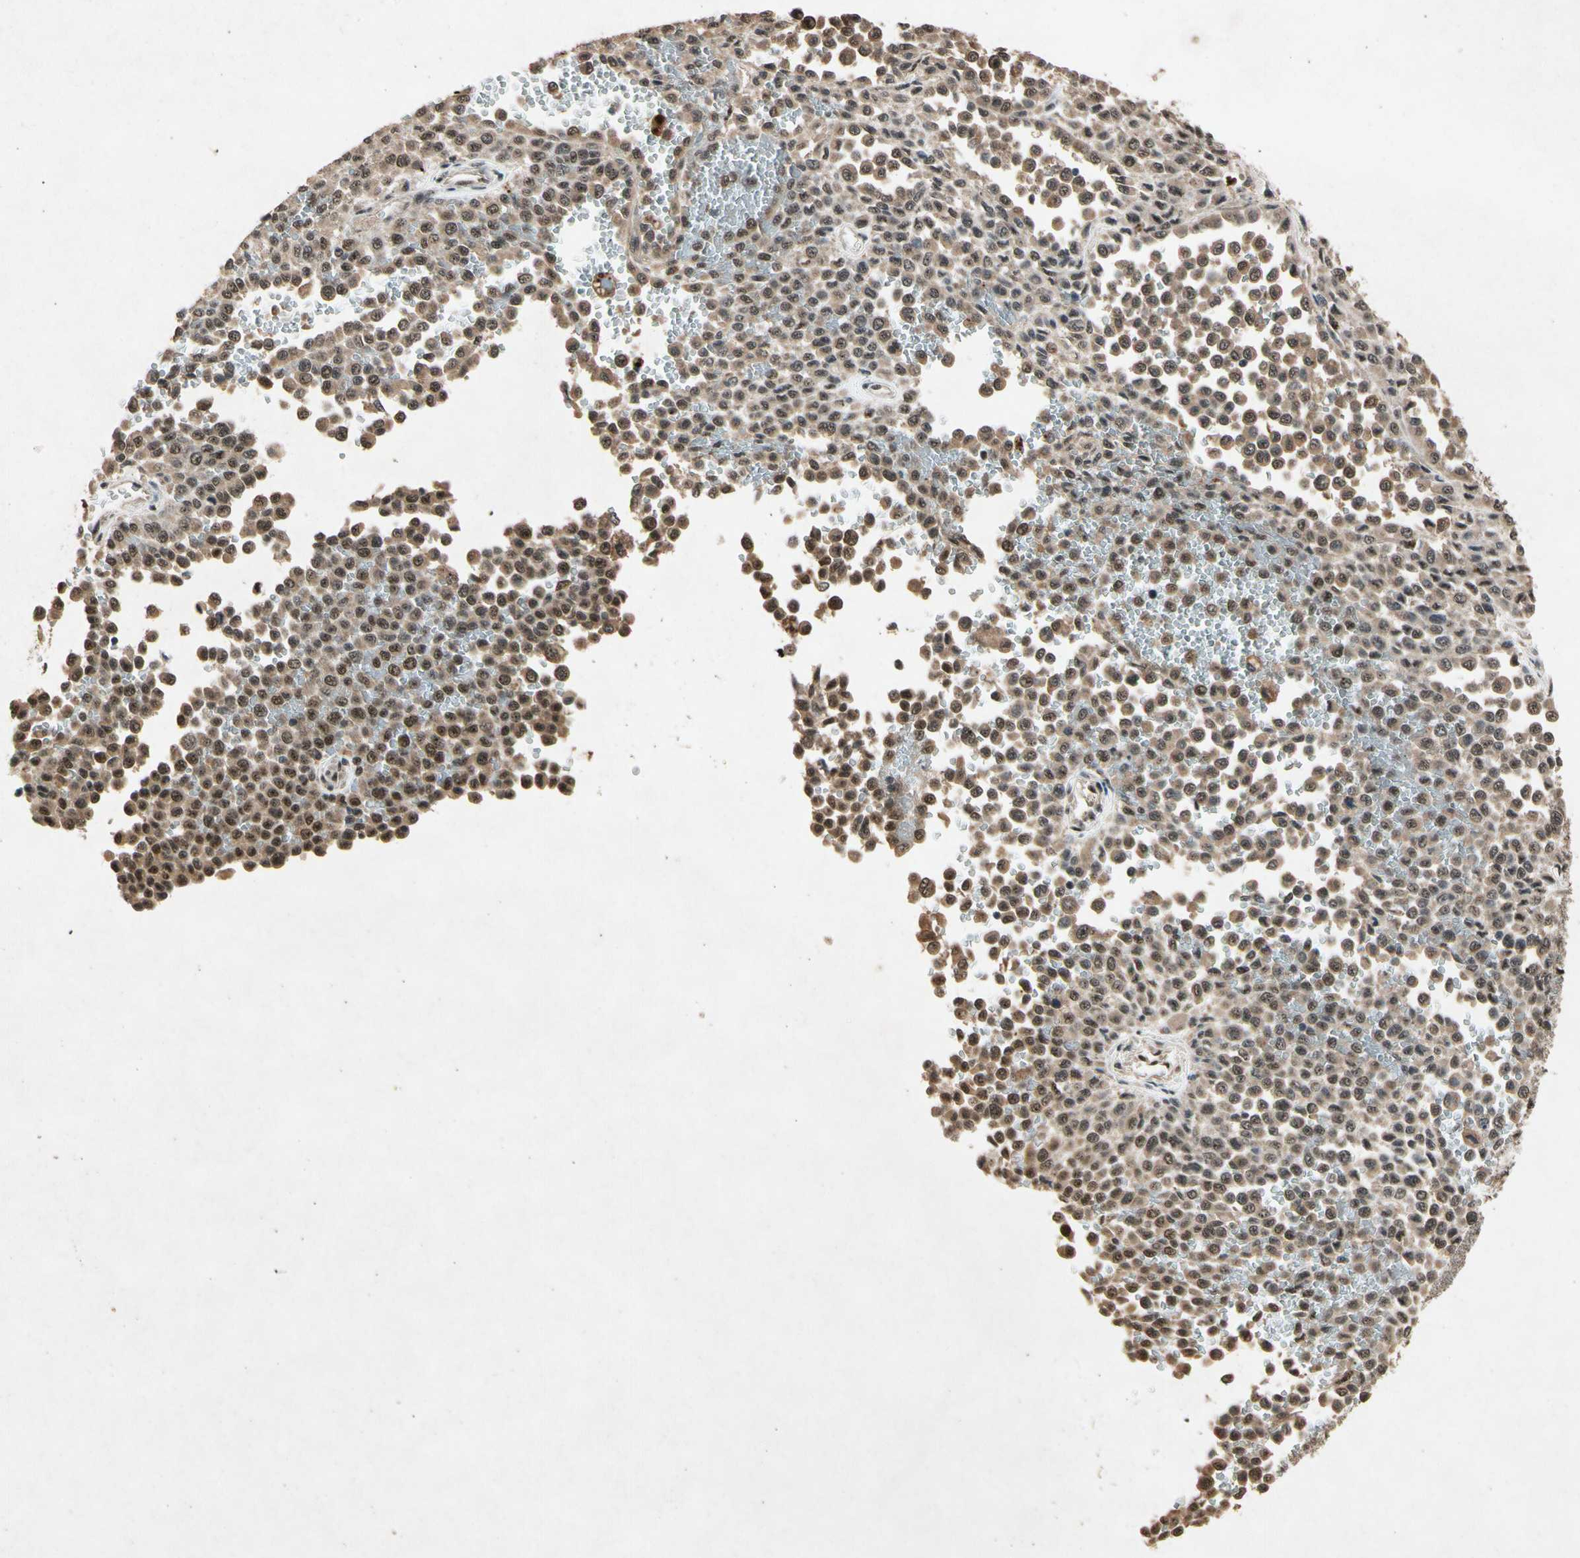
{"staining": {"intensity": "moderate", "quantity": ">75%", "location": "cytoplasmic/membranous,nuclear"}, "tissue": "melanoma", "cell_type": "Tumor cells", "image_type": "cancer", "snomed": [{"axis": "morphology", "description": "Malignant melanoma, Metastatic site"}, {"axis": "topography", "description": "Pancreas"}], "caption": "Human malignant melanoma (metastatic site) stained with a protein marker shows moderate staining in tumor cells.", "gene": "PML", "patient": {"sex": "female", "age": 30}}